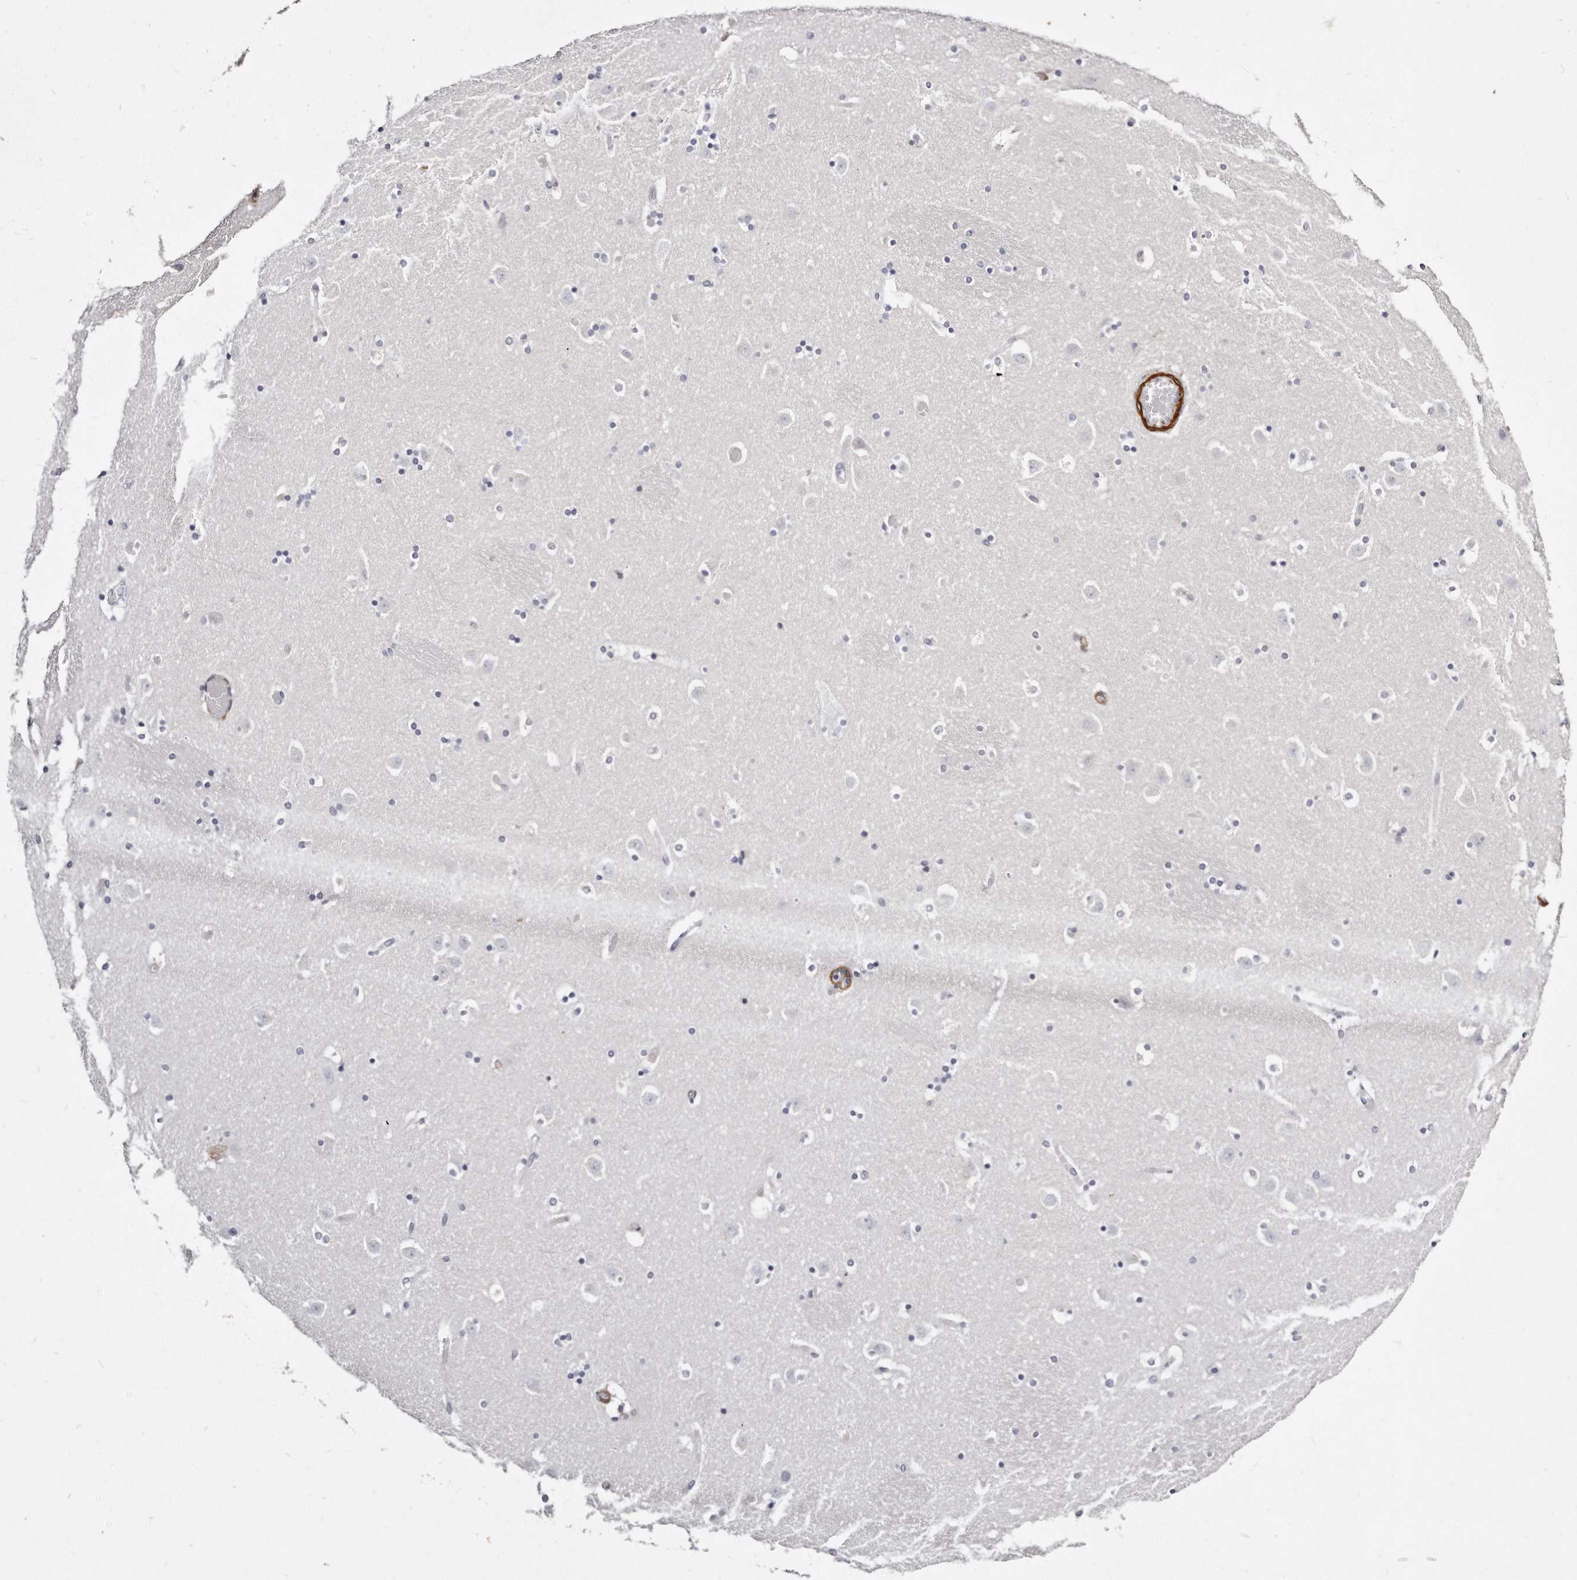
{"staining": {"intensity": "negative", "quantity": "none", "location": "none"}, "tissue": "caudate", "cell_type": "Glial cells", "image_type": "normal", "snomed": [{"axis": "morphology", "description": "Normal tissue, NOS"}, {"axis": "topography", "description": "Lateral ventricle wall"}], "caption": "Image shows no significant protein expression in glial cells of normal caudate. (DAB (3,3'-diaminobenzidine) immunohistochemistry (IHC) visualized using brightfield microscopy, high magnification).", "gene": "LMOD1", "patient": {"sex": "male", "age": 45}}